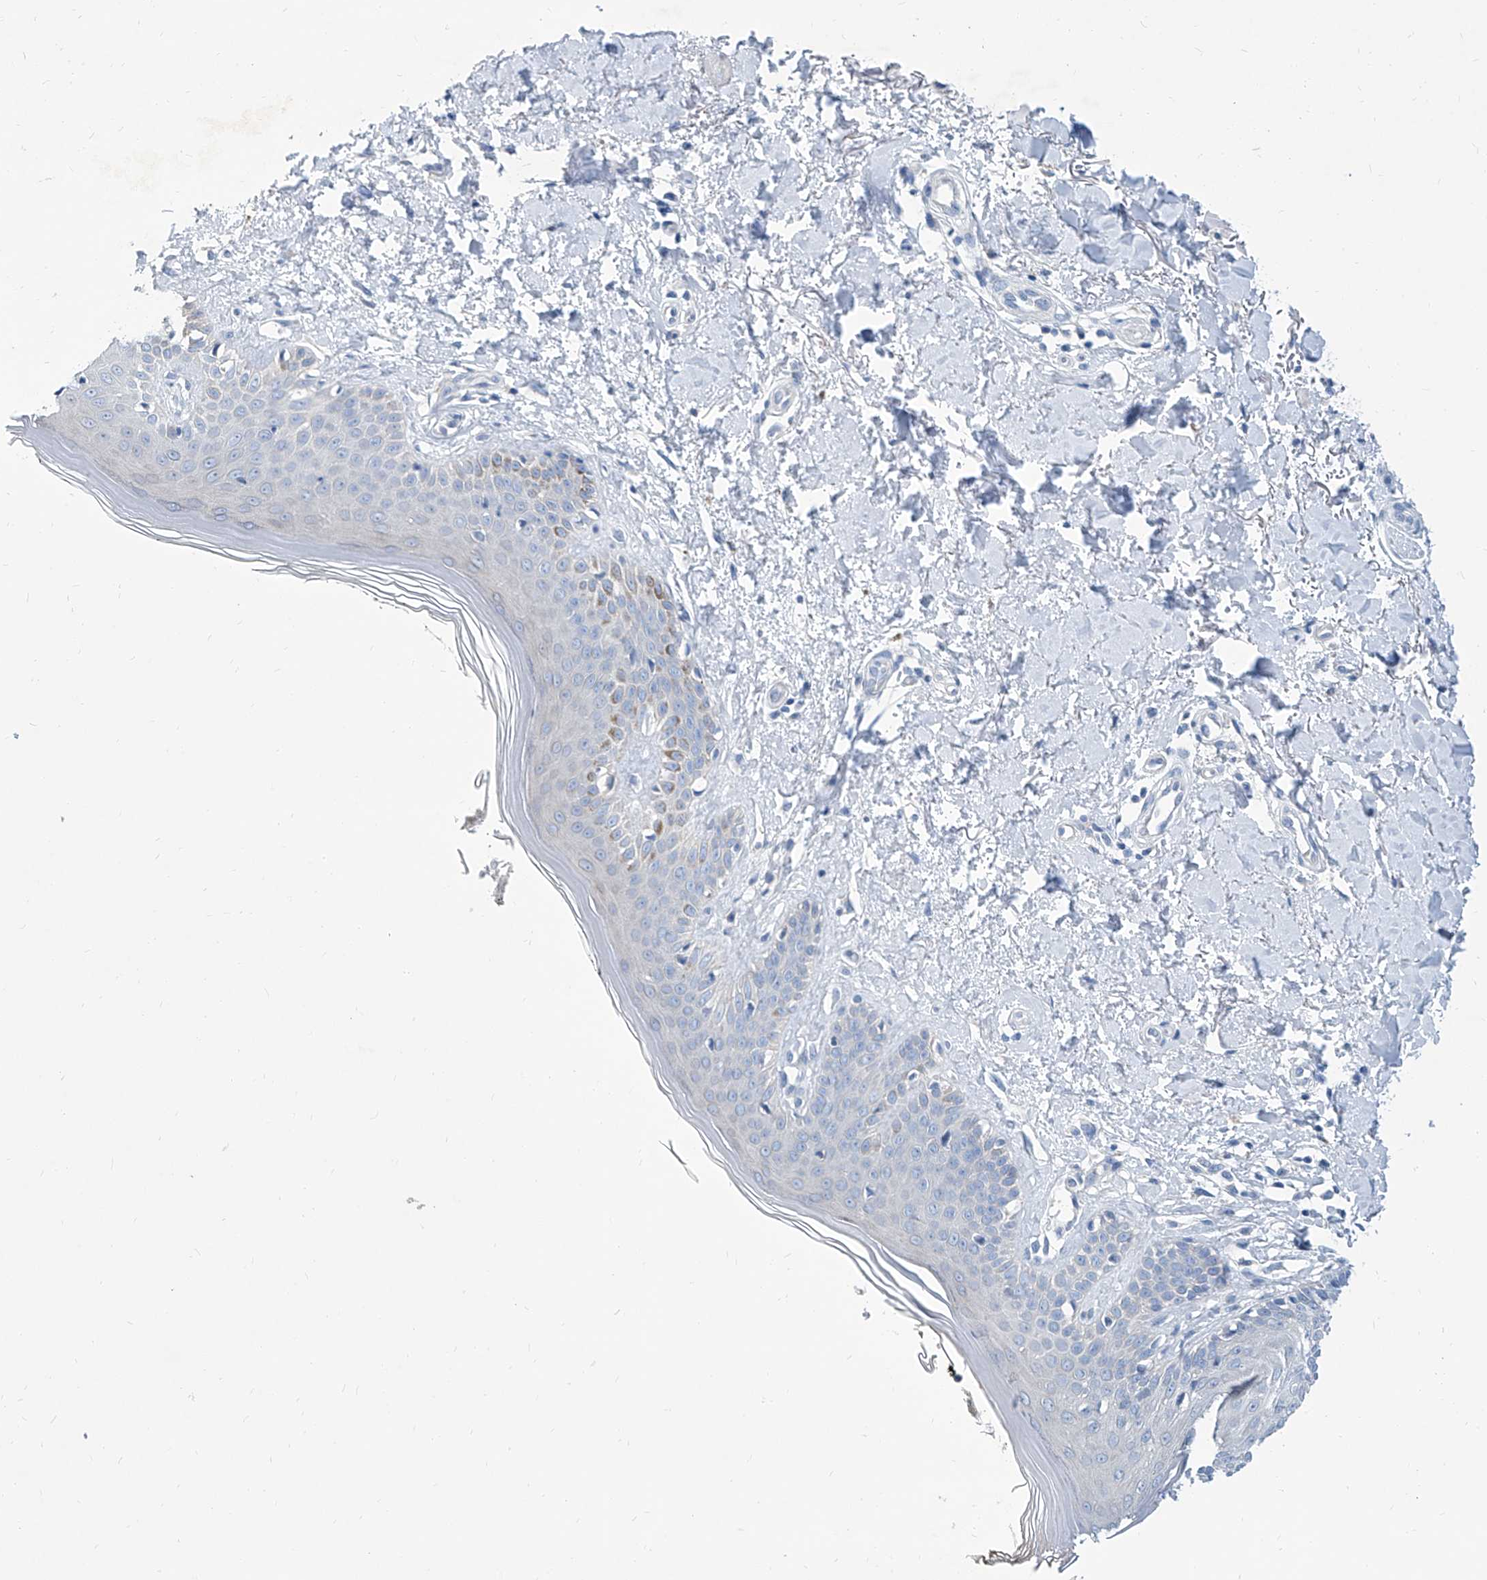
{"staining": {"intensity": "negative", "quantity": "none", "location": "none"}, "tissue": "skin", "cell_type": "Fibroblasts", "image_type": "normal", "snomed": [{"axis": "morphology", "description": "Normal tissue, NOS"}, {"axis": "topography", "description": "Skin"}], "caption": "Immunohistochemistry (IHC) photomicrograph of unremarkable skin: skin stained with DAB (3,3'-diaminobenzidine) exhibits no significant protein expression in fibroblasts.", "gene": "ZNF519", "patient": {"sex": "female", "age": 64}}